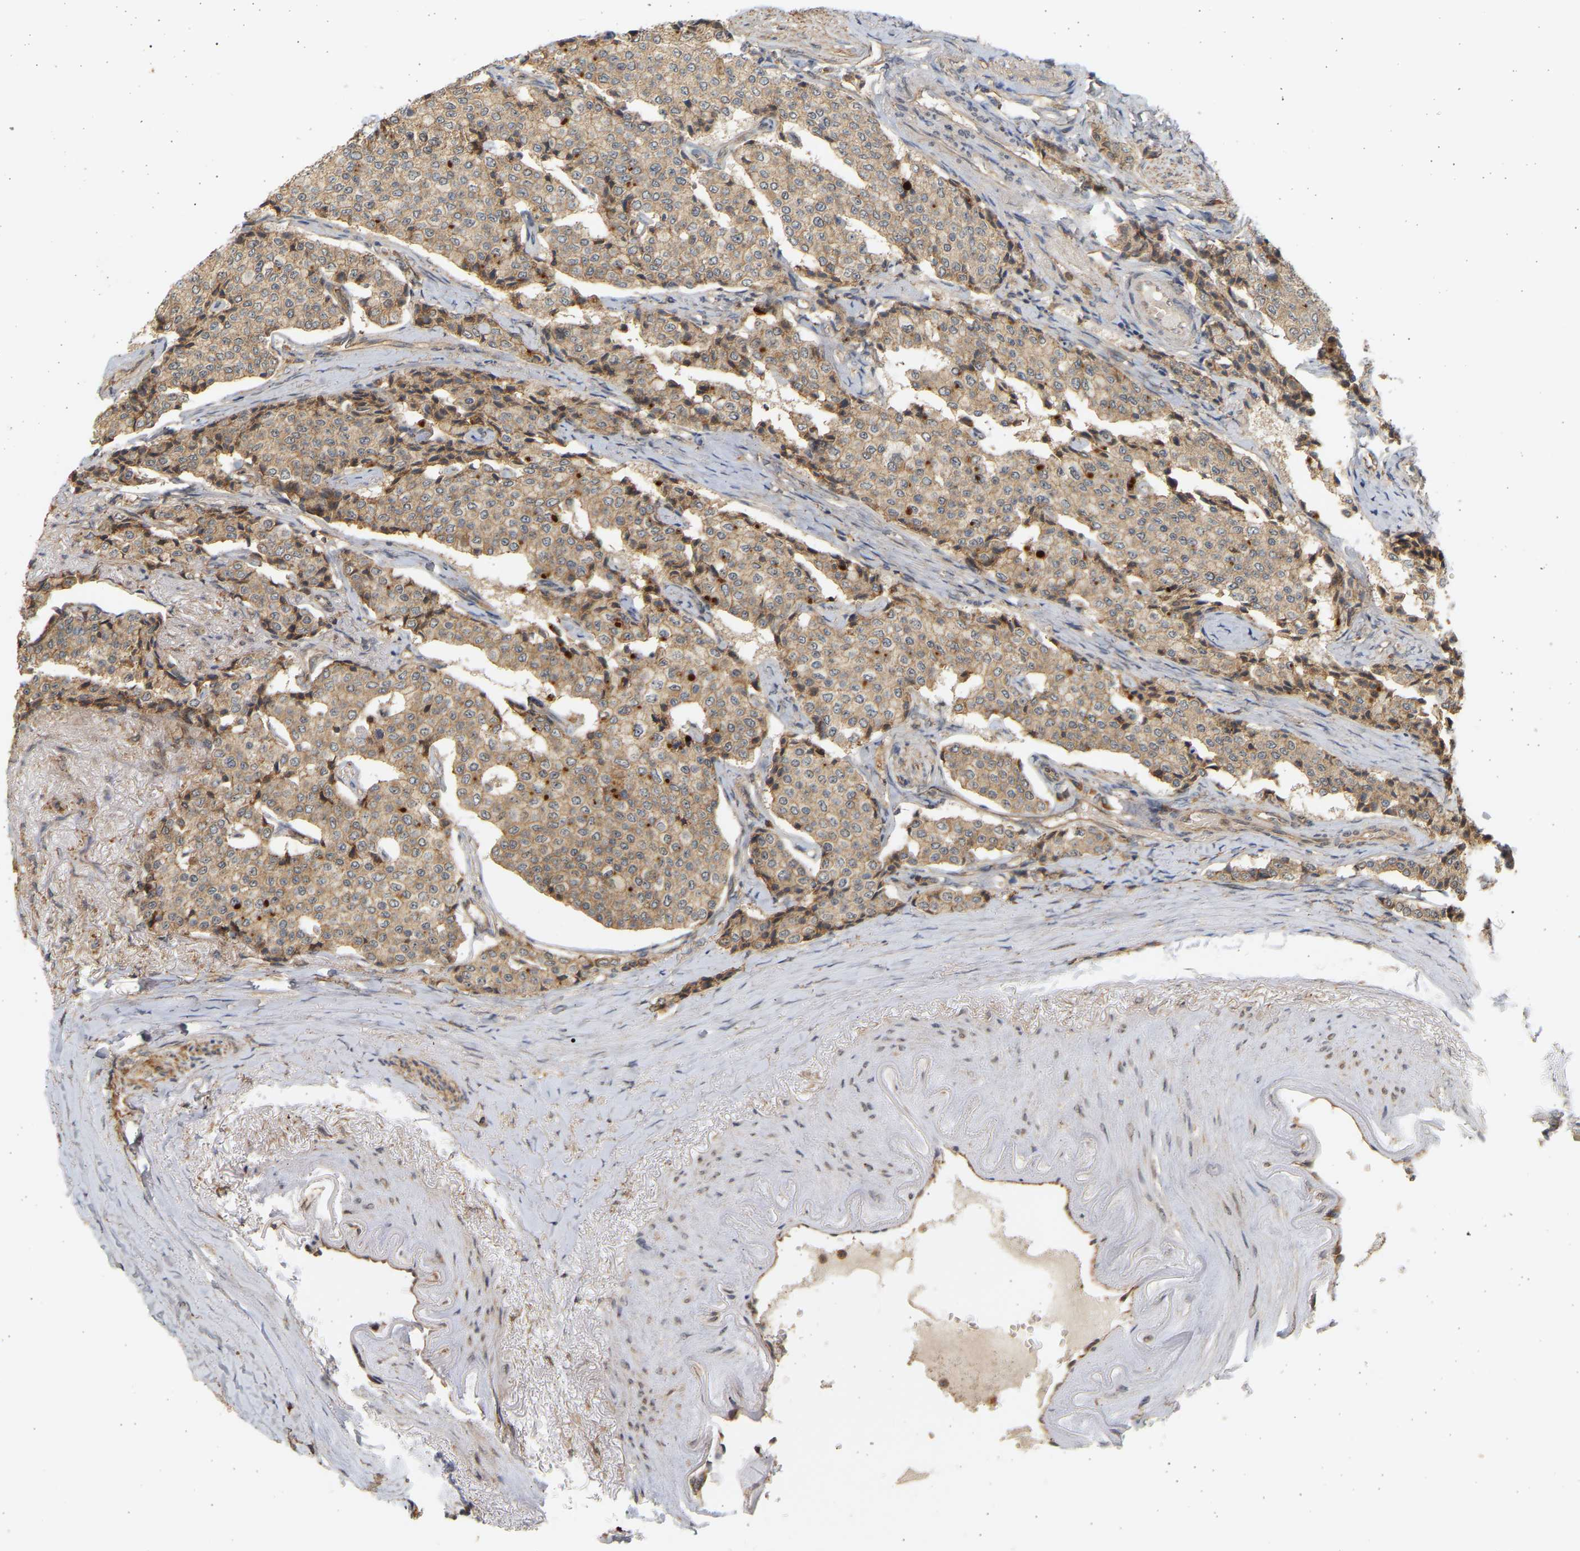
{"staining": {"intensity": "weak", "quantity": ">75%", "location": "cytoplasmic/membranous"}, "tissue": "carcinoid", "cell_type": "Tumor cells", "image_type": "cancer", "snomed": [{"axis": "morphology", "description": "Carcinoid, malignant, NOS"}, {"axis": "topography", "description": "Colon"}], "caption": "There is low levels of weak cytoplasmic/membranous expression in tumor cells of malignant carcinoid, as demonstrated by immunohistochemical staining (brown color).", "gene": "B4GALT6", "patient": {"sex": "female", "age": 61}}